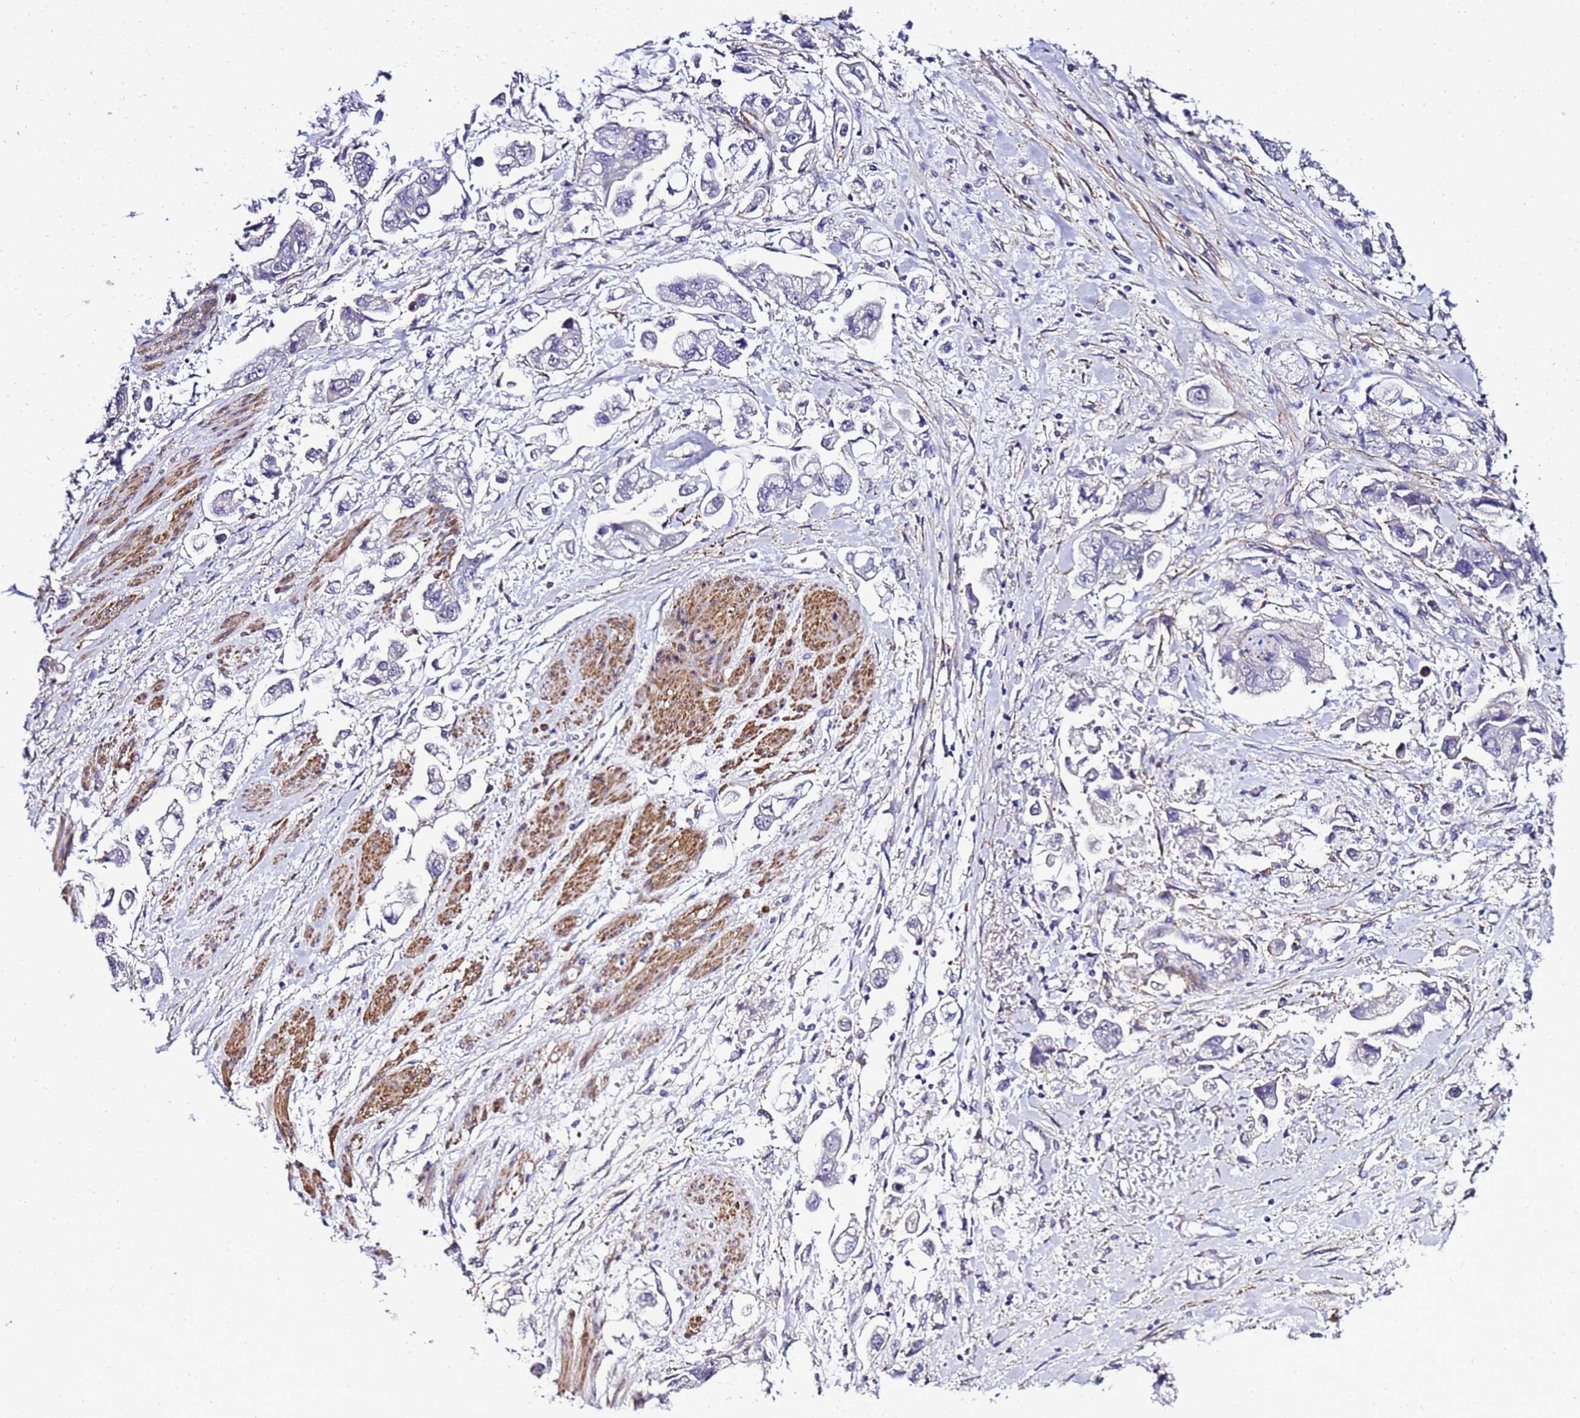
{"staining": {"intensity": "negative", "quantity": "none", "location": "none"}, "tissue": "stomach cancer", "cell_type": "Tumor cells", "image_type": "cancer", "snomed": [{"axis": "morphology", "description": "Adenocarcinoma, NOS"}, {"axis": "topography", "description": "Stomach"}], "caption": "This is an immunohistochemistry image of human stomach adenocarcinoma. There is no staining in tumor cells.", "gene": "GZF1", "patient": {"sex": "male", "age": 62}}